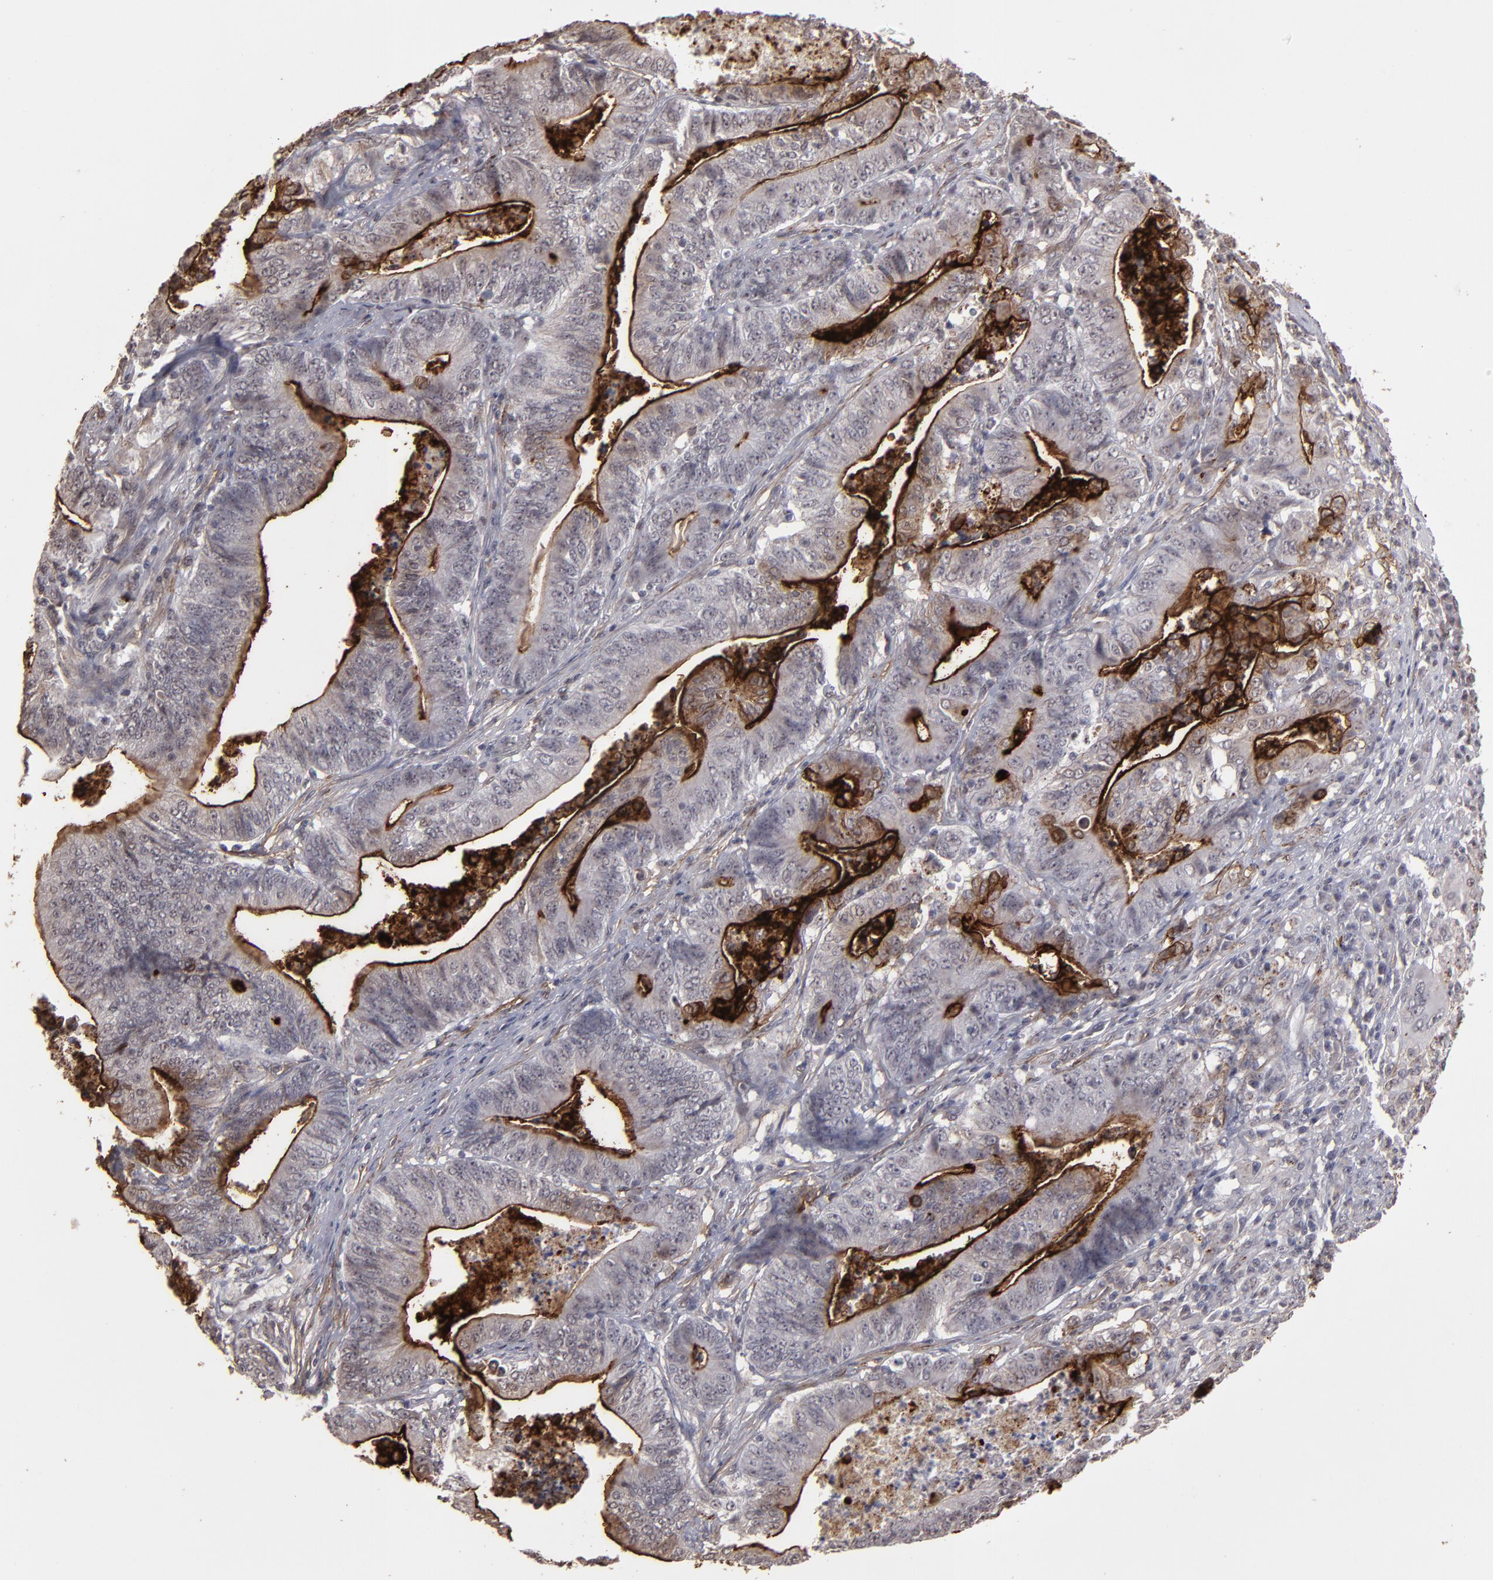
{"staining": {"intensity": "weak", "quantity": ">75%", "location": "cytoplasmic/membranous"}, "tissue": "stomach cancer", "cell_type": "Tumor cells", "image_type": "cancer", "snomed": [{"axis": "morphology", "description": "Adenocarcinoma, NOS"}, {"axis": "topography", "description": "Stomach, lower"}], "caption": "An immunohistochemistry (IHC) histopathology image of neoplastic tissue is shown. Protein staining in brown highlights weak cytoplasmic/membranous positivity in adenocarcinoma (stomach) within tumor cells.", "gene": "CD55", "patient": {"sex": "female", "age": 86}}